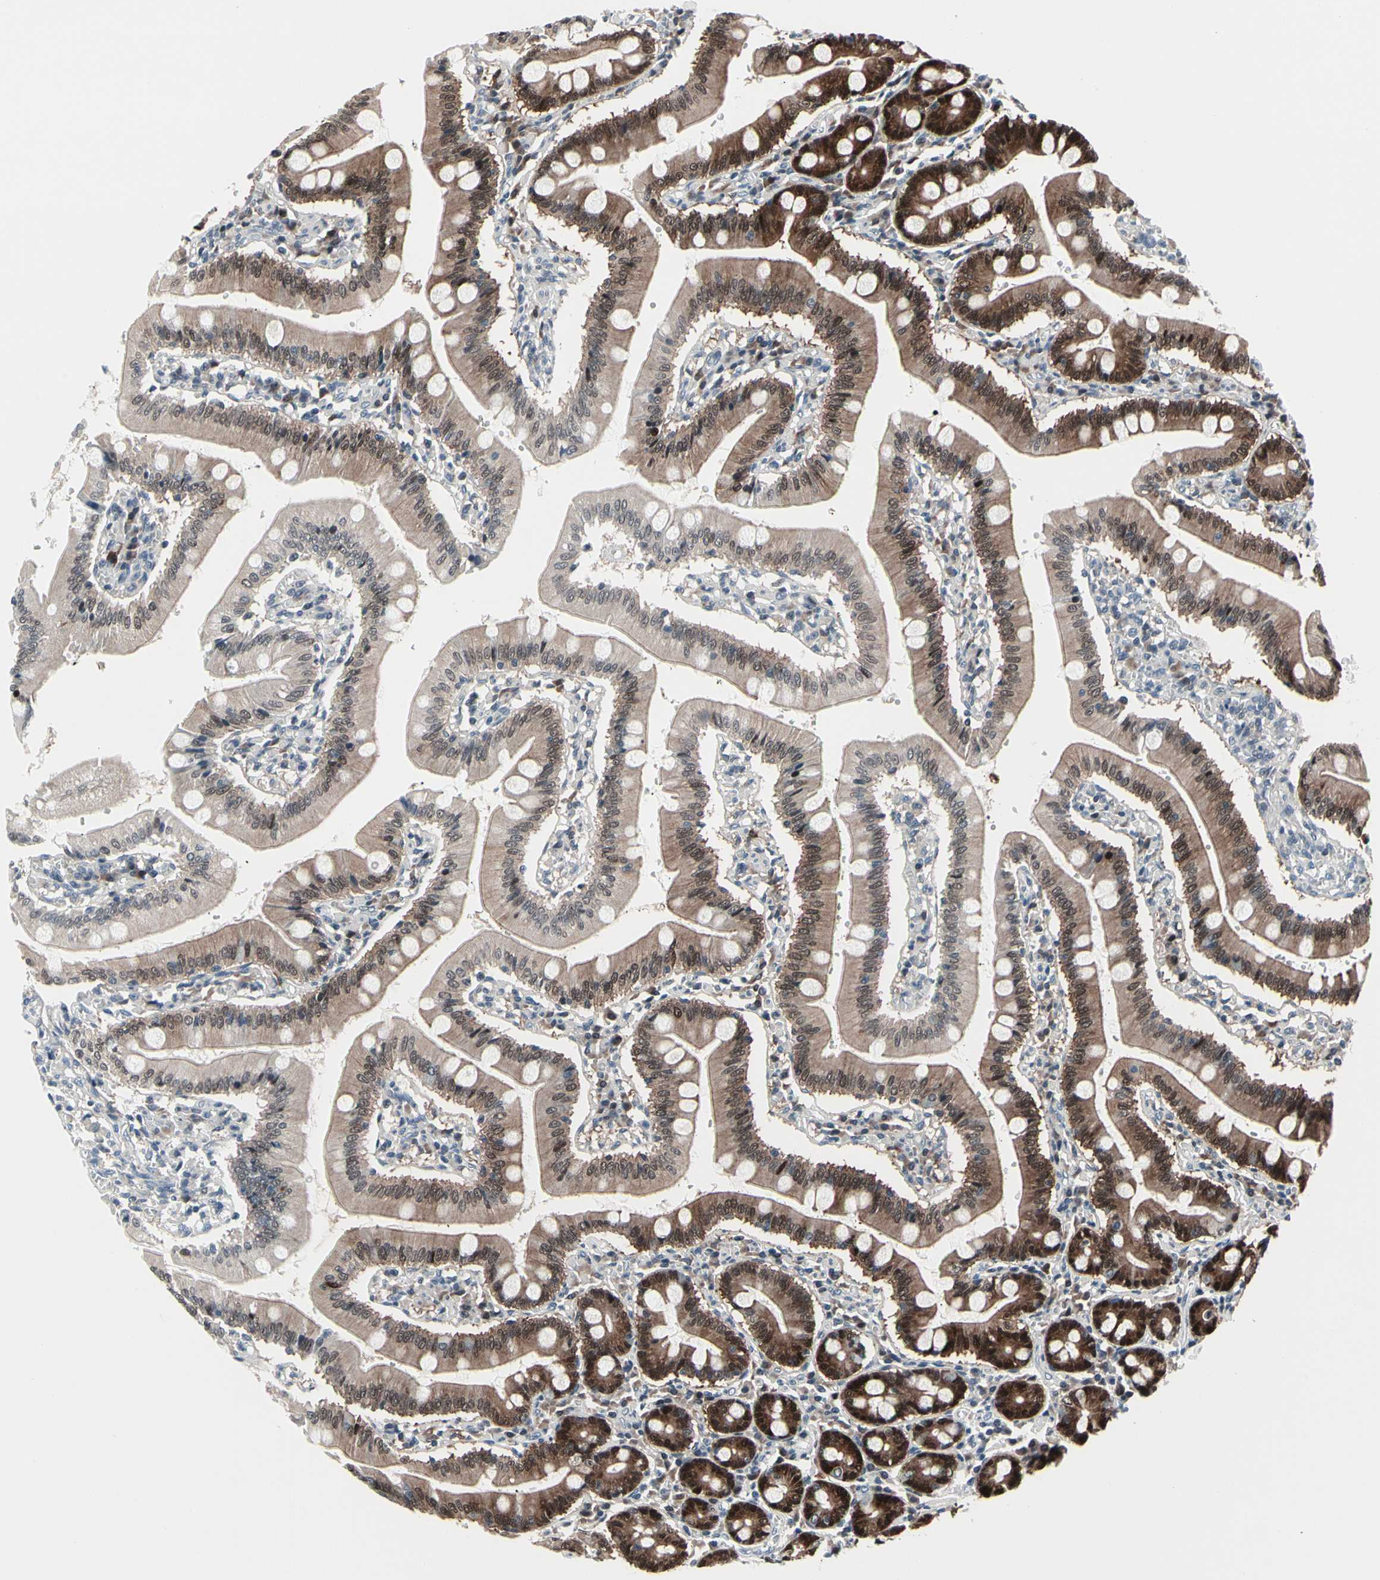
{"staining": {"intensity": "strong", "quantity": ">75%", "location": "cytoplasmic/membranous,nuclear"}, "tissue": "small intestine", "cell_type": "Glandular cells", "image_type": "normal", "snomed": [{"axis": "morphology", "description": "Normal tissue, NOS"}, {"axis": "topography", "description": "Small intestine"}], "caption": "A high amount of strong cytoplasmic/membranous,nuclear staining is identified in about >75% of glandular cells in benign small intestine.", "gene": "TXN", "patient": {"sex": "male", "age": 71}}